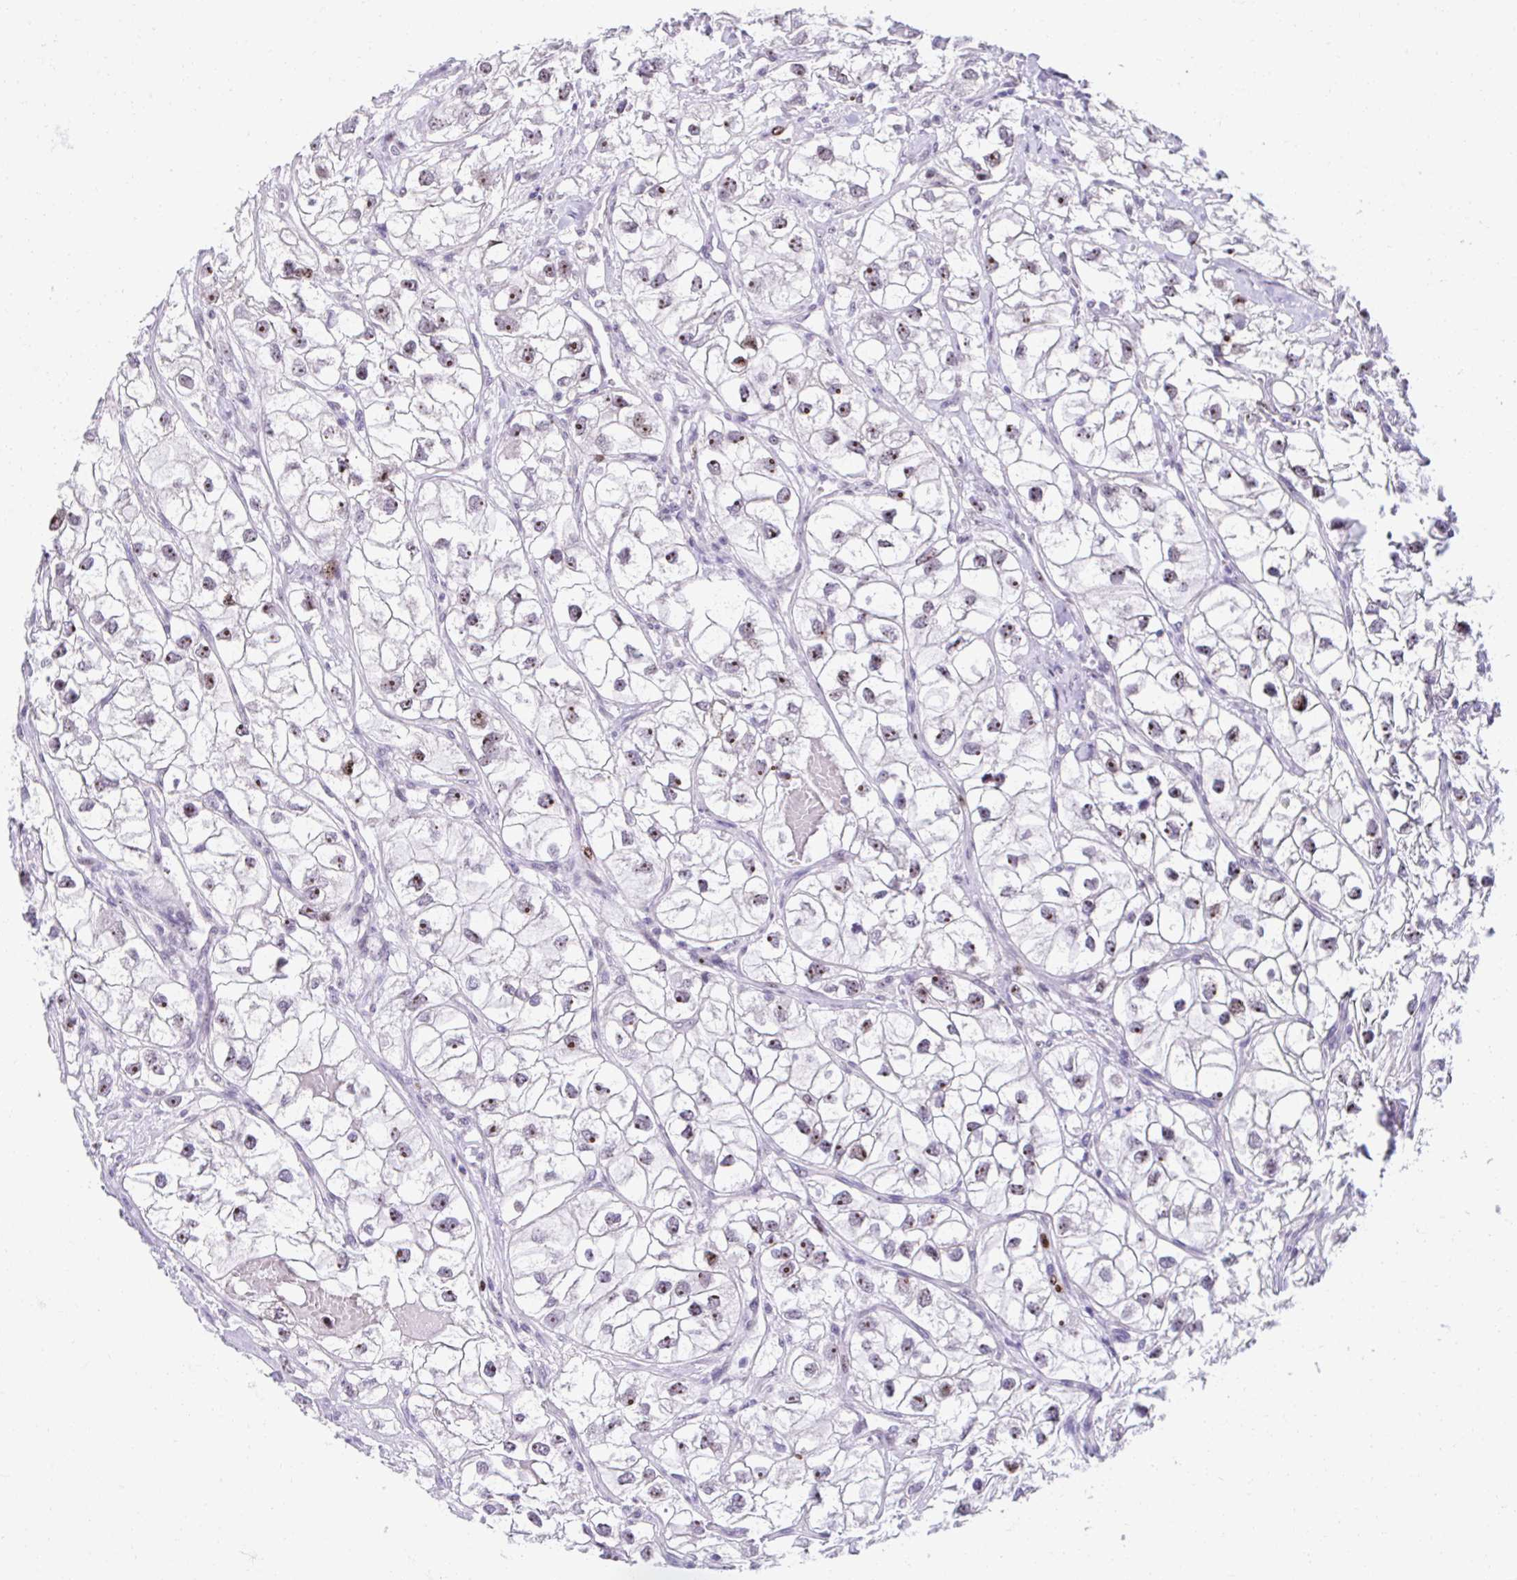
{"staining": {"intensity": "moderate", "quantity": ">75%", "location": "nuclear"}, "tissue": "renal cancer", "cell_type": "Tumor cells", "image_type": "cancer", "snomed": [{"axis": "morphology", "description": "Adenocarcinoma, NOS"}, {"axis": "topography", "description": "Kidney"}], "caption": "Renal cancer tissue shows moderate nuclear positivity in about >75% of tumor cells, visualized by immunohistochemistry.", "gene": "CEP72", "patient": {"sex": "male", "age": 59}}